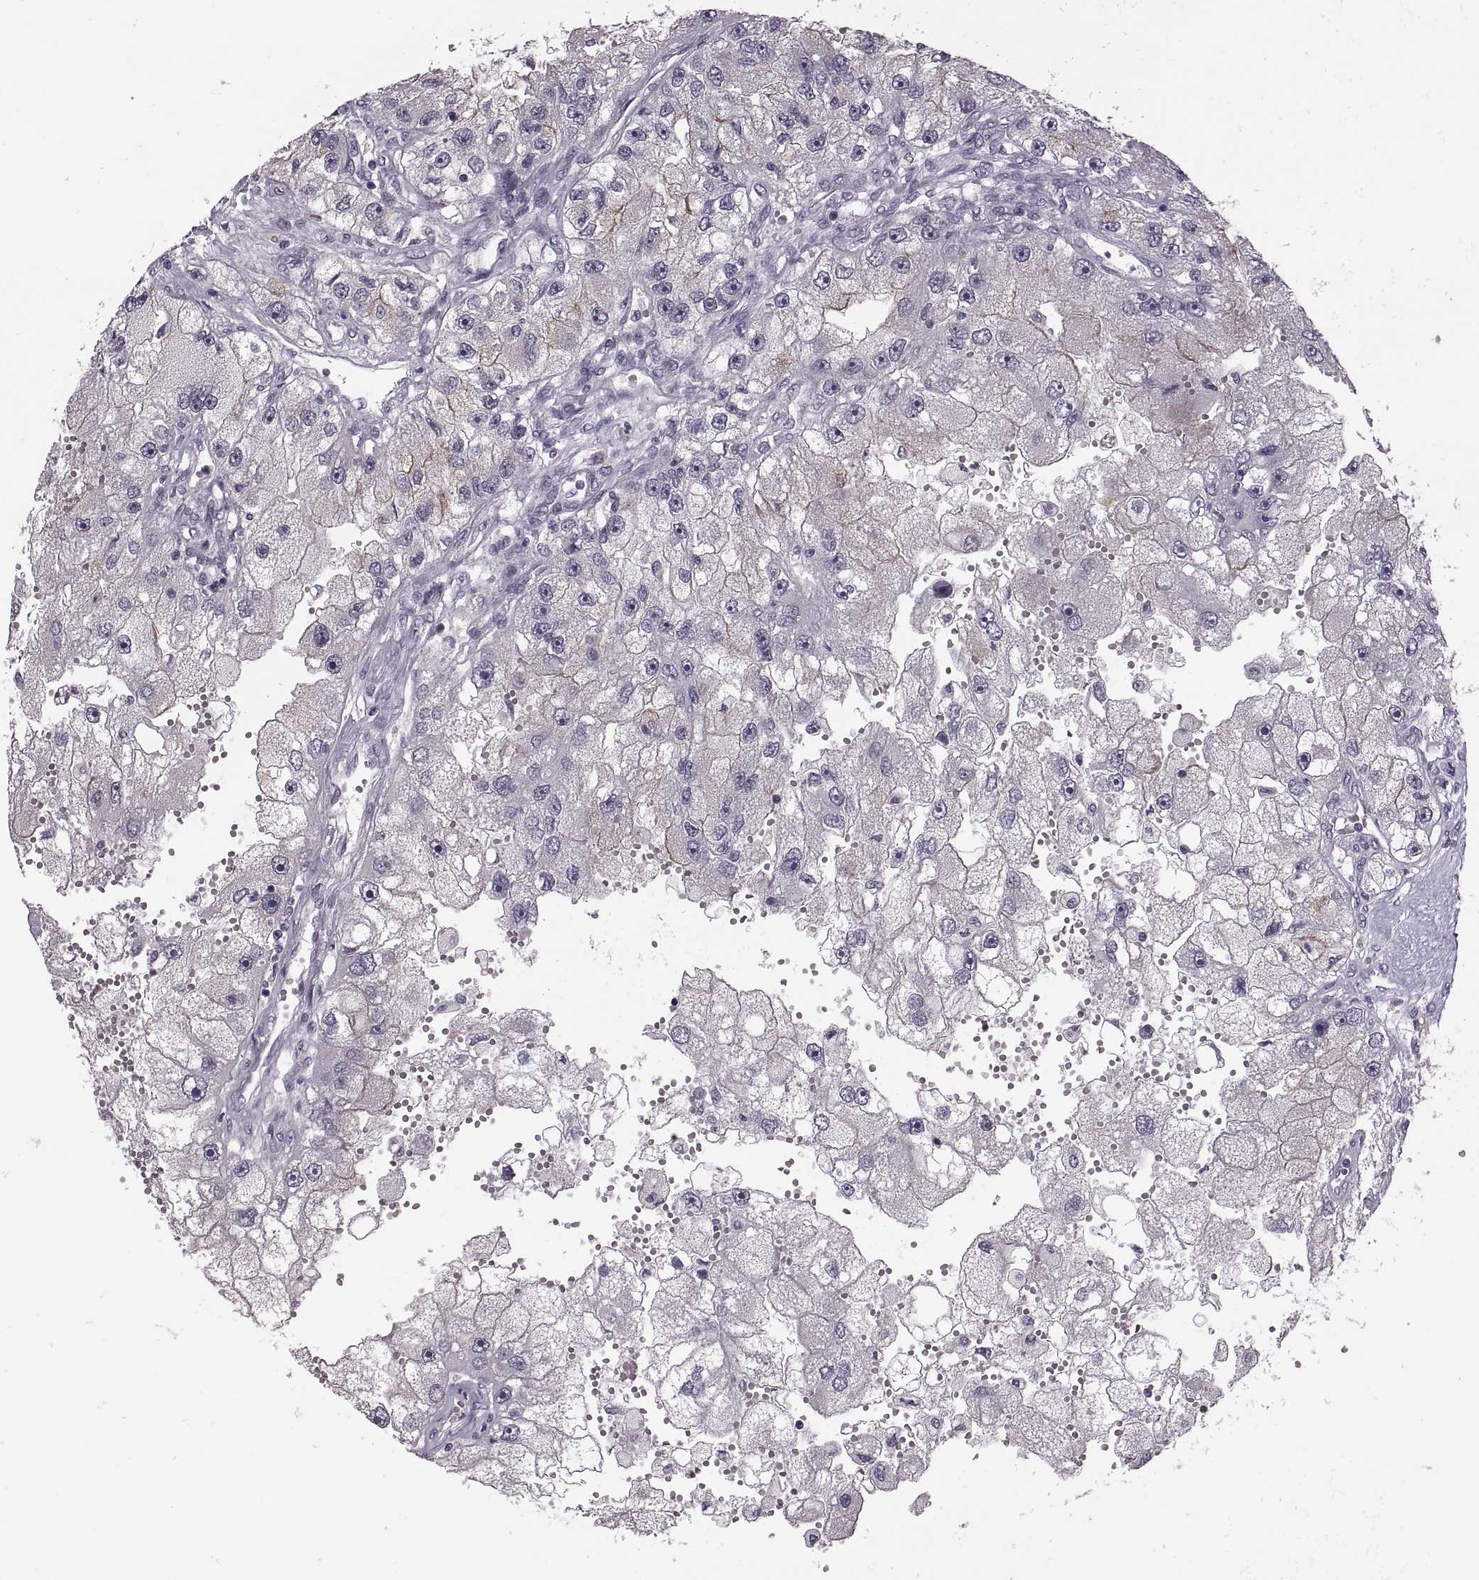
{"staining": {"intensity": "negative", "quantity": "none", "location": "none"}, "tissue": "renal cancer", "cell_type": "Tumor cells", "image_type": "cancer", "snomed": [{"axis": "morphology", "description": "Adenocarcinoma, NOS"}, {"axis": "topography", "description": "Kidney"}], "caption": "Immunohistochemistry (IHC) of human adenocarcinoma (renal) demonstrates no expression in tumor cells.", "gene": "CACNA1F", "patient": {"sex": "male", "age": 63}}